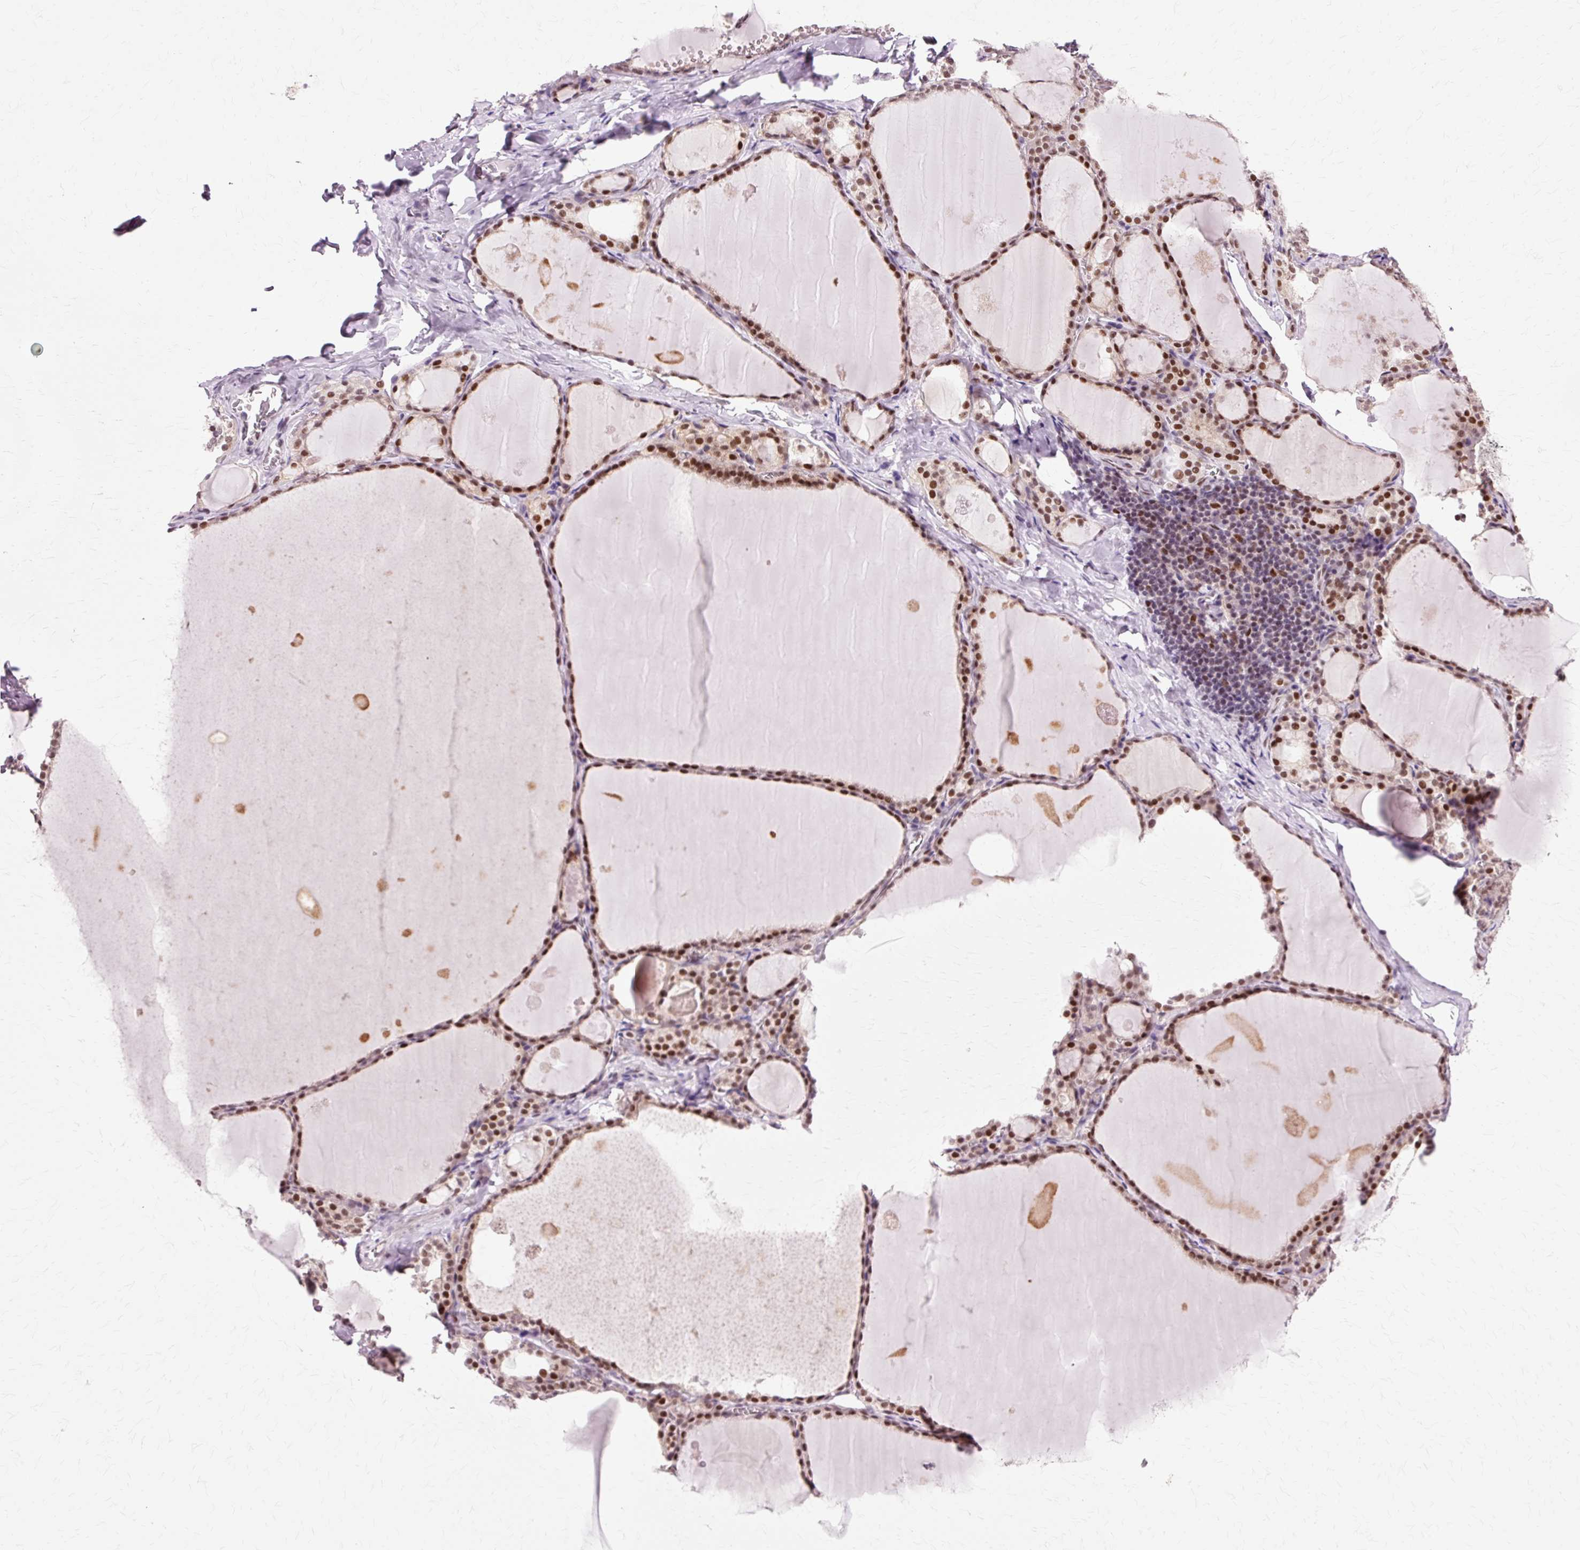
{"staining": {"intensity": "moderate", "quantity": ">75%", "location": "nuclear"}, "tissue": "thyroid gland", "cell_type": "Glandular cells", "image_type": "normal", "snomed": [{"axis": "morphology", "description": "Normal tissue, NOS"}, {"axis": "topography", "description": "Thyroid gland"}], "caption": "This image displays immunohistochemistry (IHC) staining of normal thyroid gland, with medium moderate nuclear positivity in approximately >75% of glandular cells.", "gene": "MACROD2", "patient": {"sex": "male", "age": 56}}